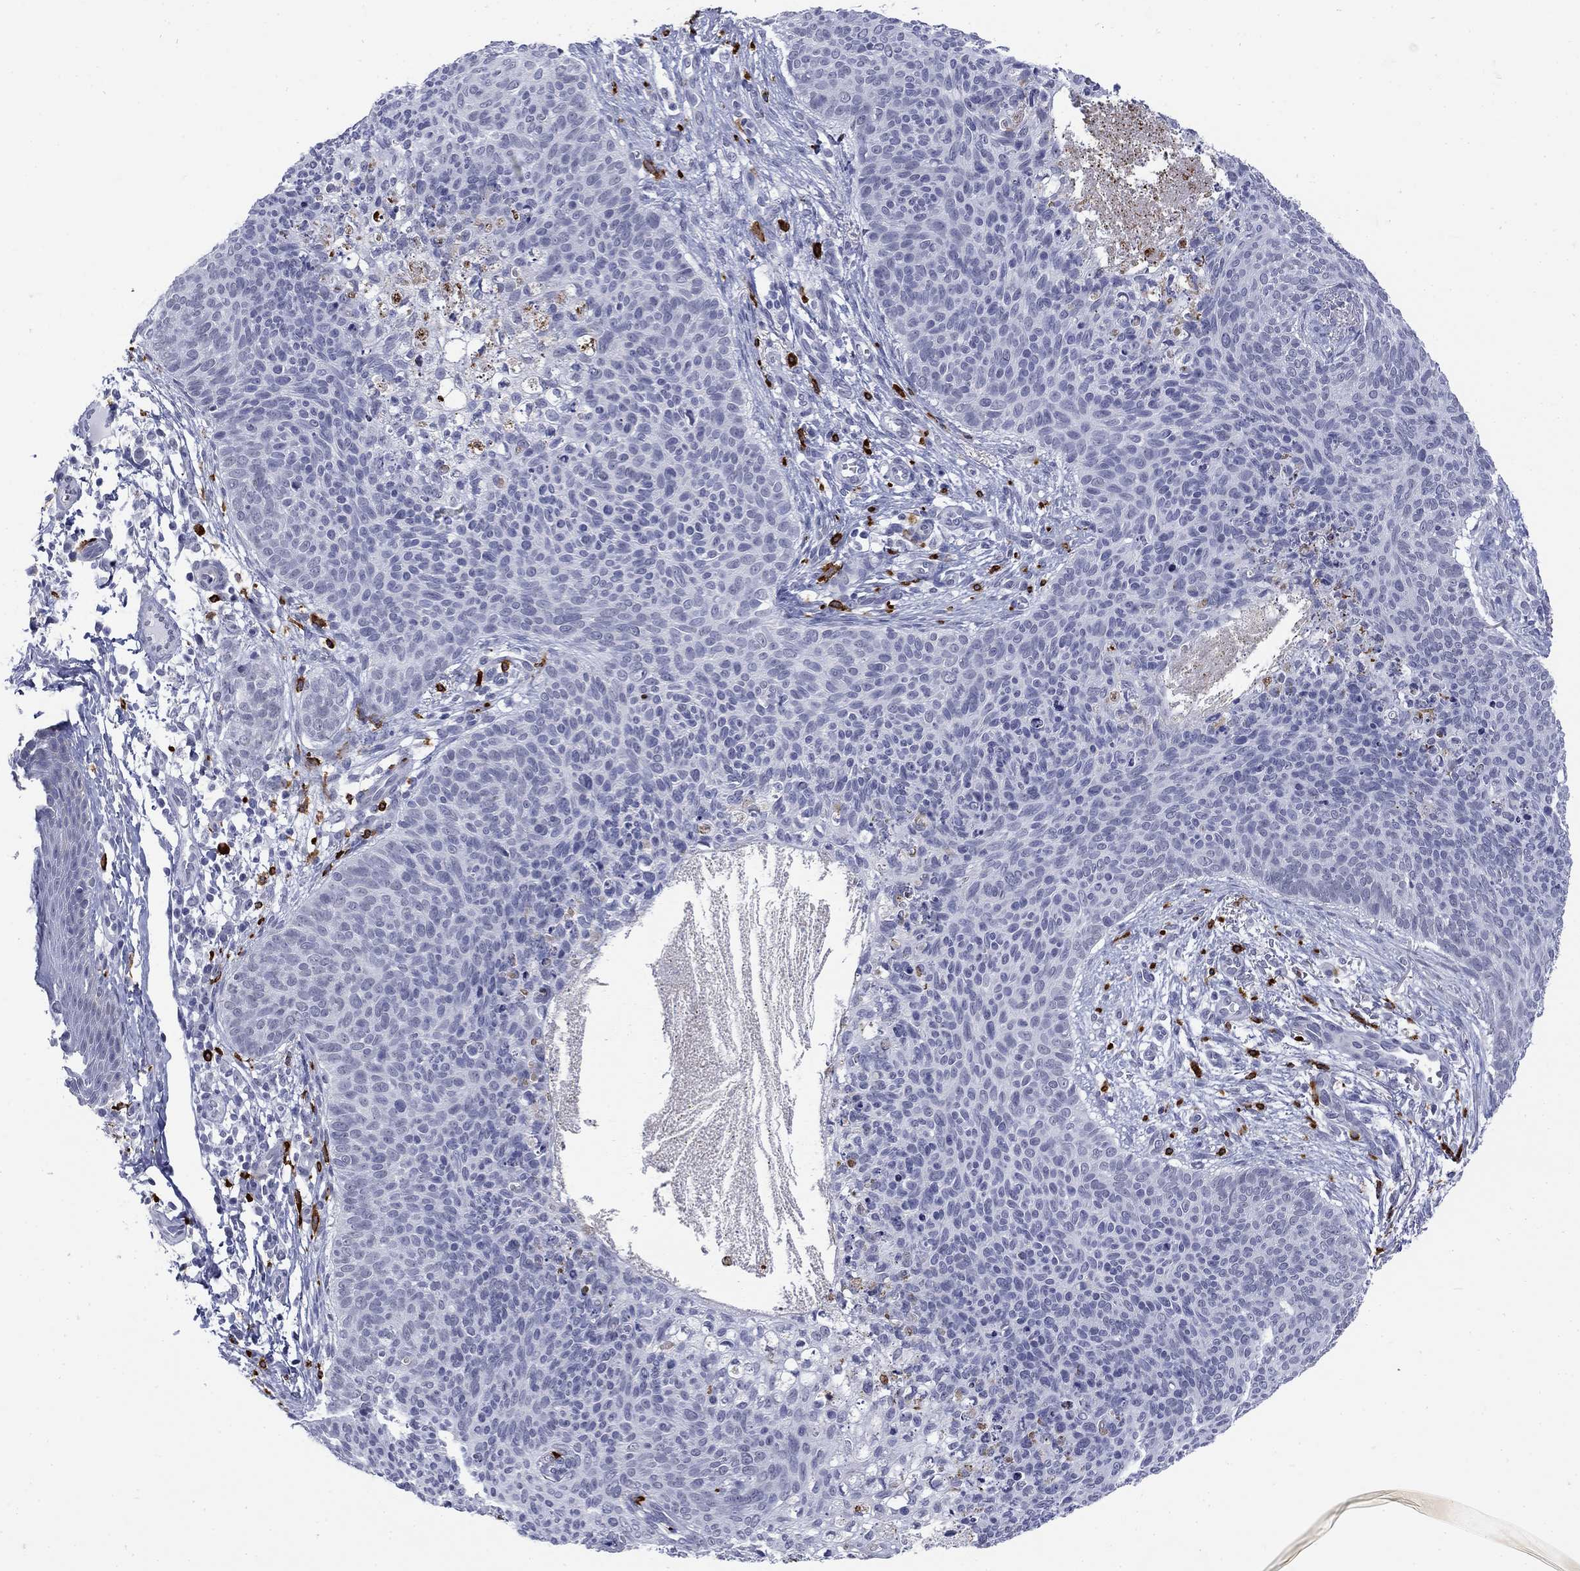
{"staining": {"intensity": "negative", "quantity": "none", "location": "none"}, "tissue": "skin cancer", "cell_type": "Tumor cells", "image_type": "cancer", "snomed": [{"axis": "morphology", "description": "Basal cell carcinoma"}, {"axis": "topography", "description": "Skin"}], "caption": "Skin basal cell carcinoma was stained to show a protein in brown. There is no significant staining in tumor cells.", "gene": "ECEL1", "patient": {"sex": "male", "age": 64}}